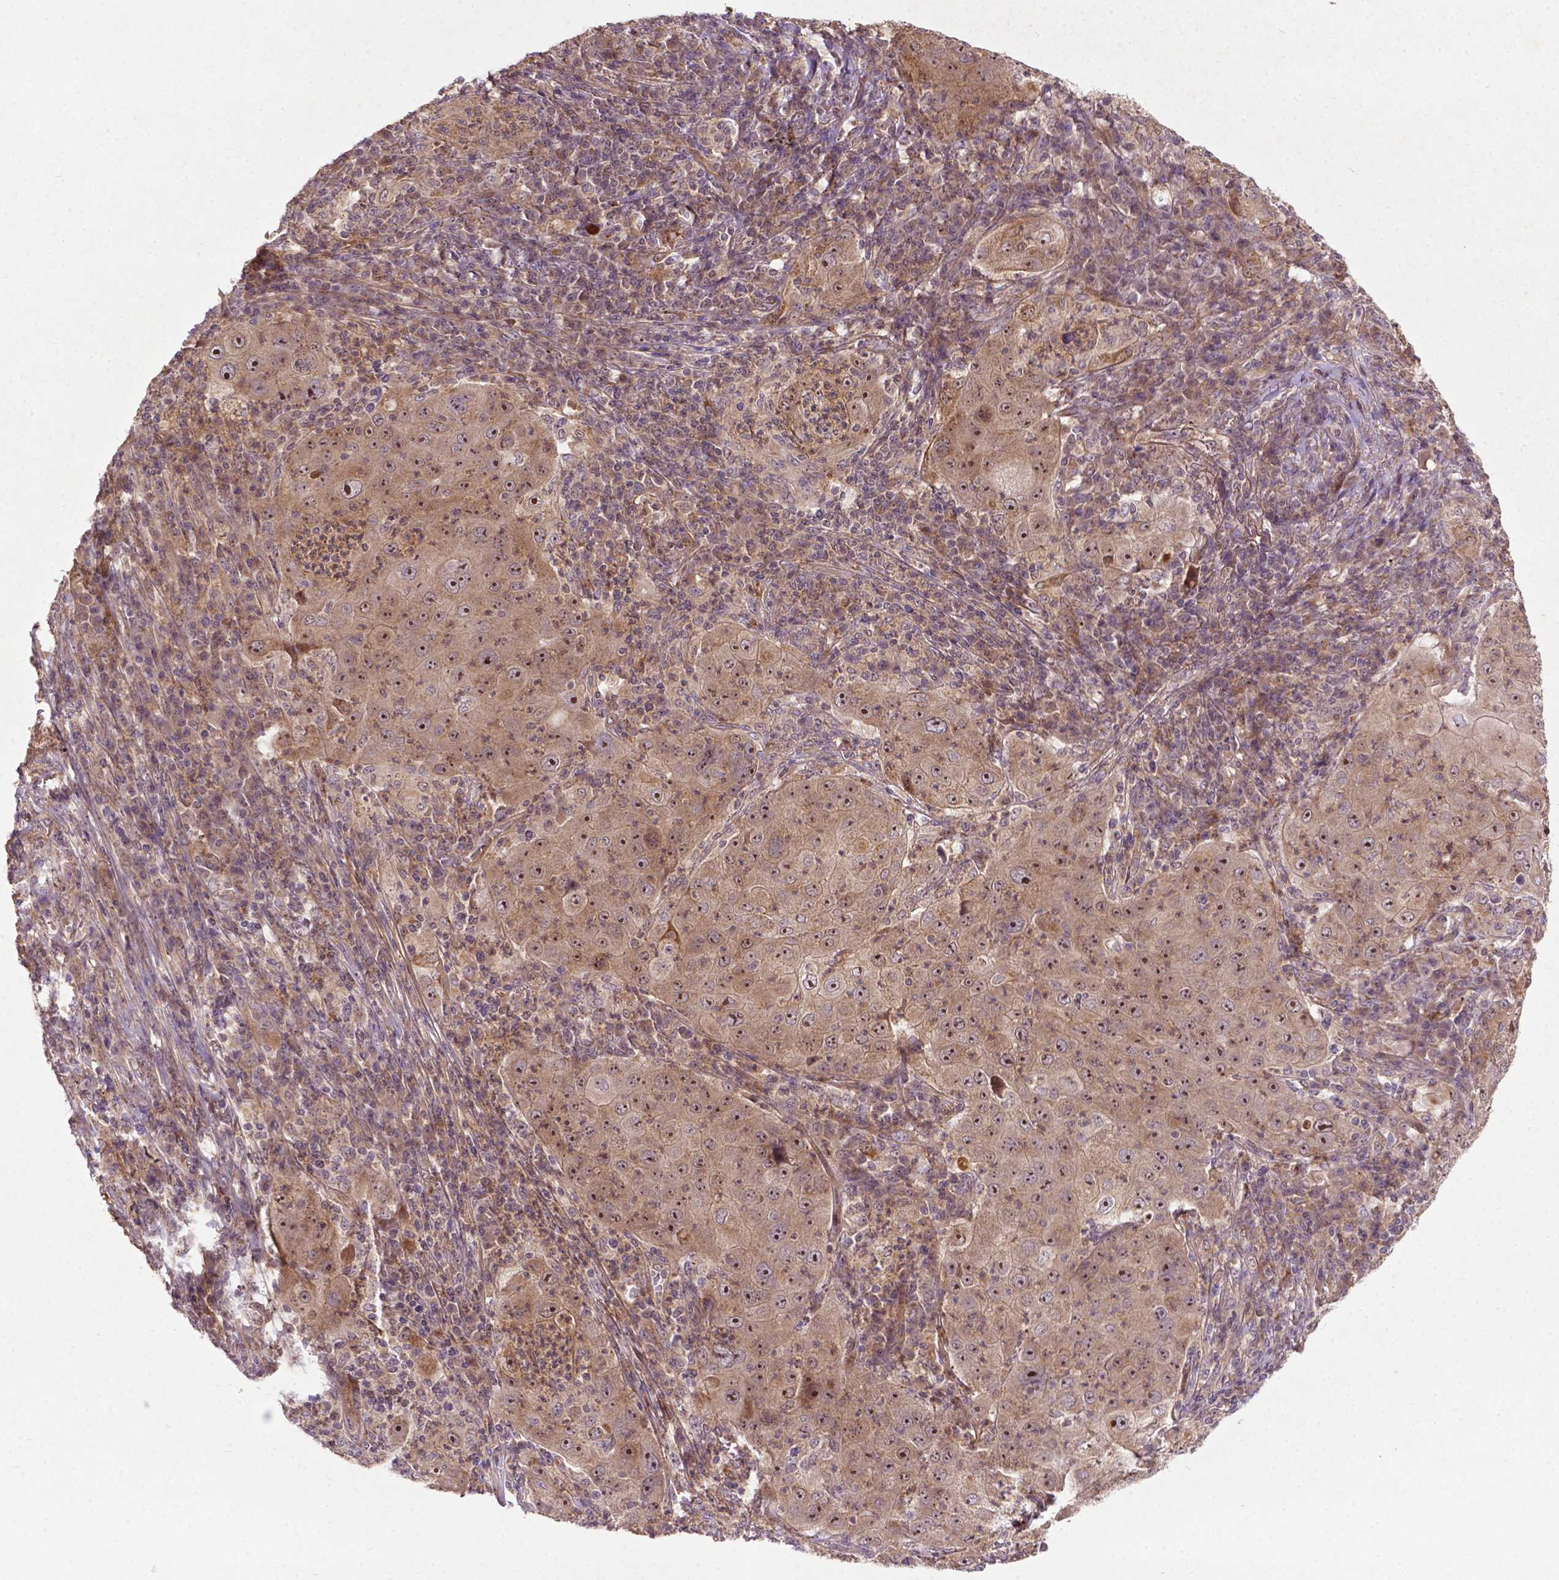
{"staining": {"intensity": "strong", "quantity": ">75%", "location": "cytoplasmic/membranous,nuclear"}, "tissue": "lung cancer", "cell_type": "Tumor cells", "image_type": "cancer", "snomed": [{"axis": "morphology", "description": "Squamous cell carcinoma, NOS"}, {"axis": "topography", "description": "Lung"}], "caption": "A histopathology image of lung cancer stained for a protein shows strong cytoplasmic/membranous and nuclear brown staining in tumor cells. The protein of interest is stained brown, and the nuclei are stained in blue (DAB IHC with brightfield microscopy, high magnification).", "gene": "PARP3", "patient": {"sex": "female", "age": 59}}